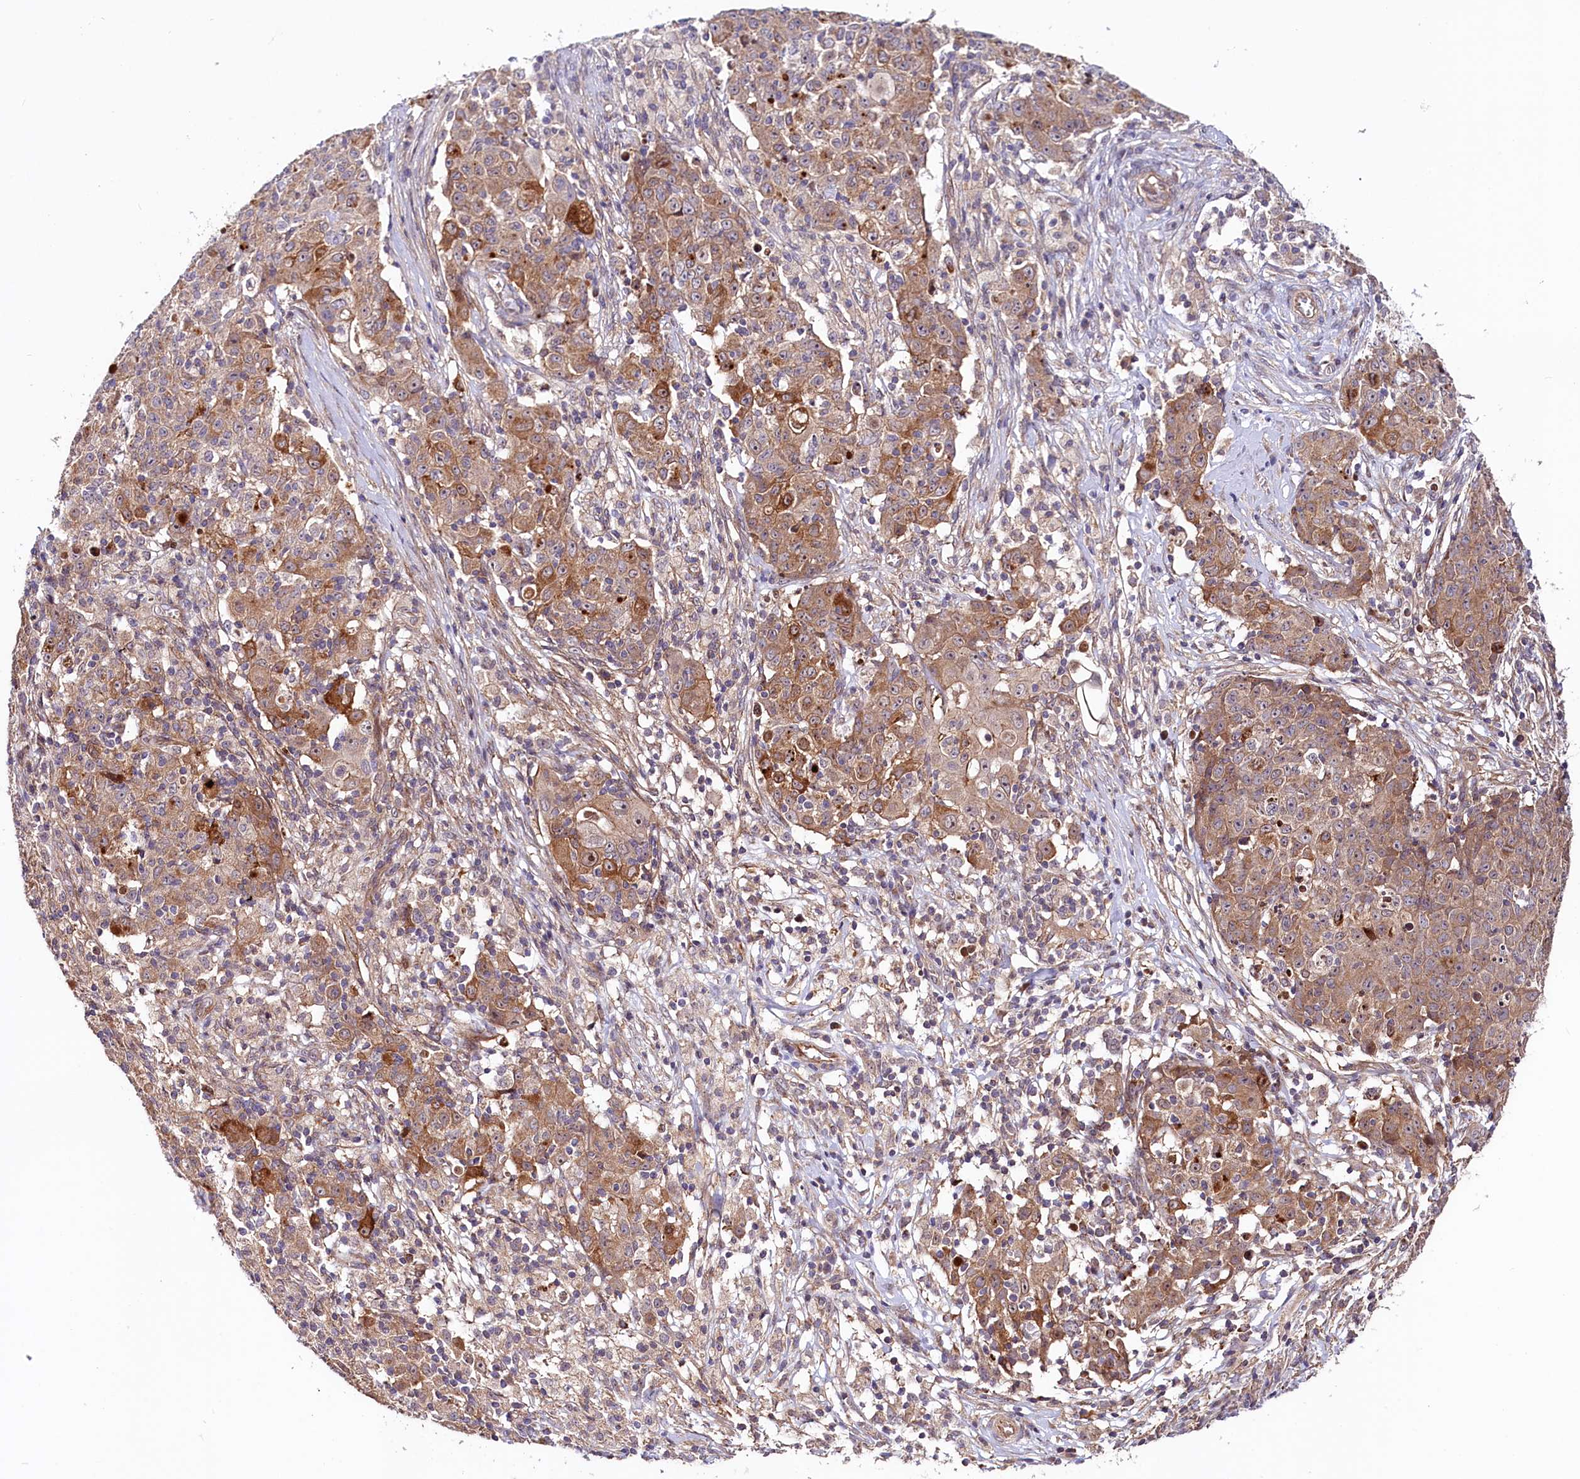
{"staining": {"intensity": "moderate", "quantity": ">75%", "location": "cytoplasmic/membranous"}, "tissue": "ovarian cancer", "cell_type": "Tumor cells", "image_type": "cancer", "snomed": [{"axis": "morphology", "description": "Carcinoma, endometroid"}, {"axis": "topography", "description": "Ovary"}], "caption": "Protein positivity by immunohistochemistry (IHC) shows moderate cytoplasmic/membranous expression in approximately >75% of tumor cells in ovarian endometroid carcinoma.", "gene": "NEDD1", "patient": {"sex": "female", "age": 42}}